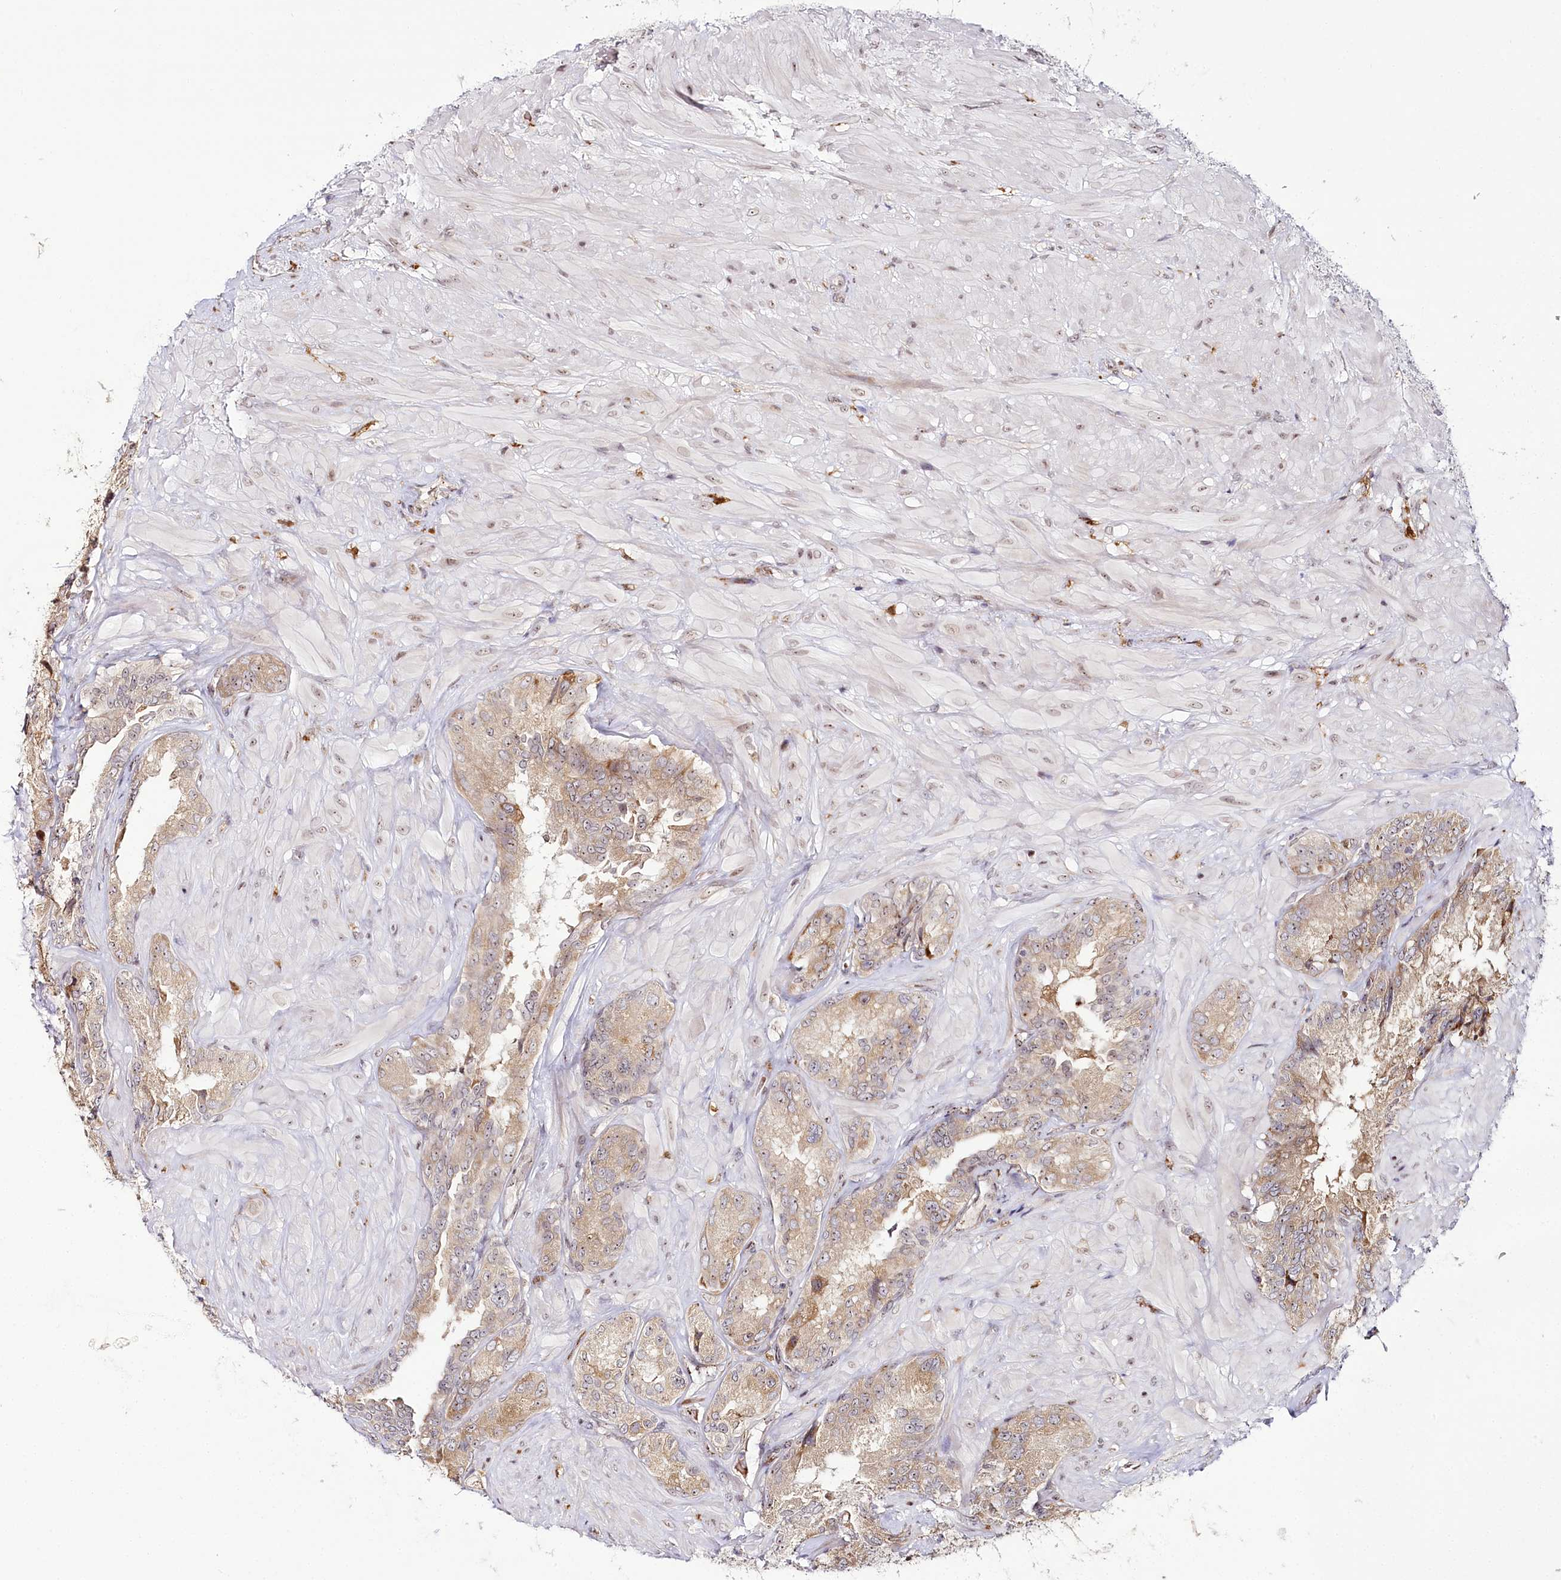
{"staining": {"intensity": "weak", "quantity": ">75%", "location": "cytoplasmic/membranous"}, "tissue": "seminal vesicle", "cell_type": "Glandular cells", "image_type": "normal", "snomed": [{"axis": "morphology", "description": "Normal tissue, NOS"}, {"axis": "topography", "description": "Seminal veicle"}, {"axis": "topography", "description": "Peripheral nerve tissue"}], "caption": "This is an image of immunohistochemistry (IHC) staining of normal seminal vesicle, which shows weak positivity in the cytoplasmic/membranous of glandular cells.", "gene": "WDR36", "patient": {"sex": "male", "age": 67}}